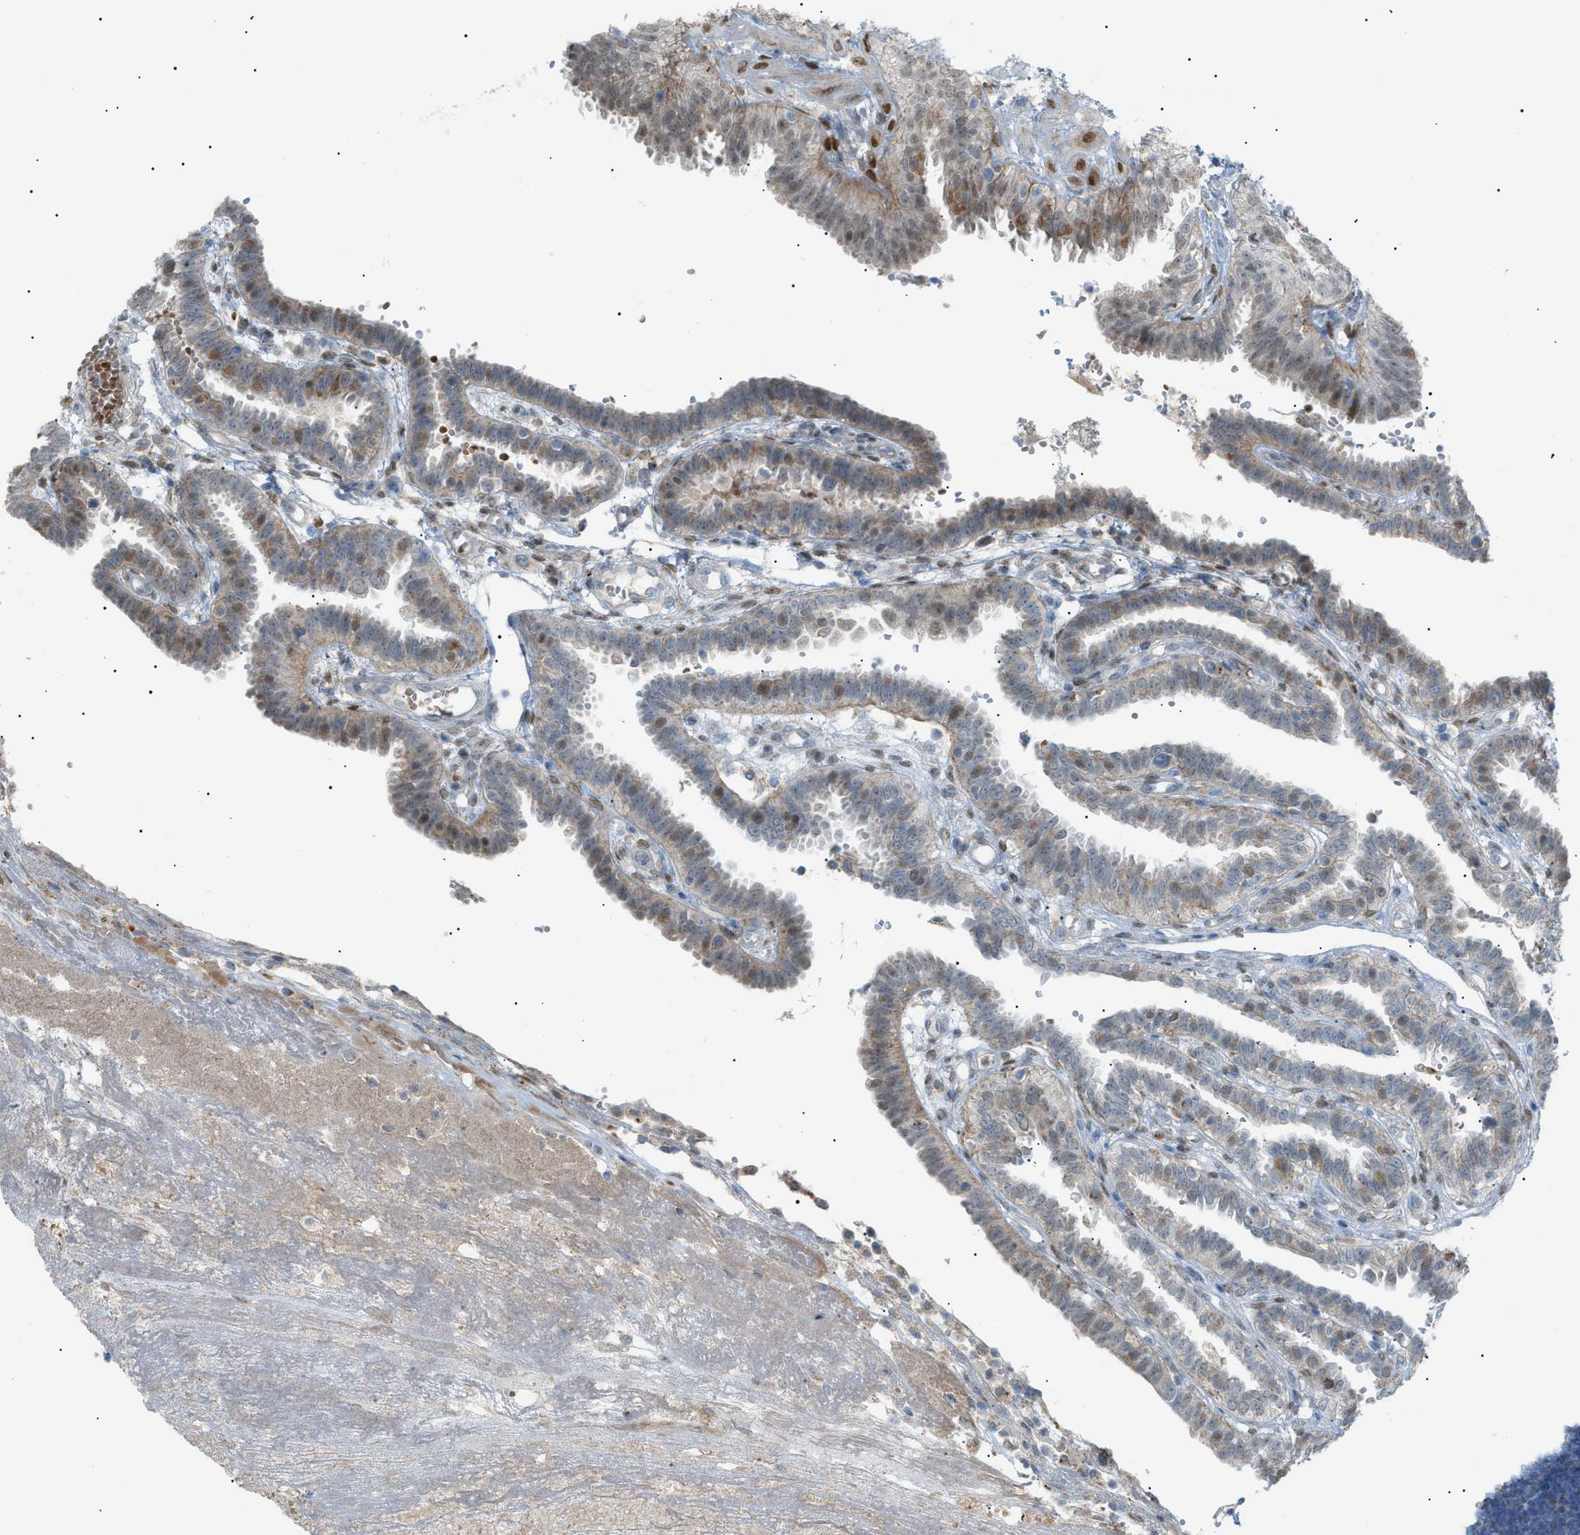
{"staining": {"intensity": "weak", "quantity": ">75%", "location": "cytoplasmic/membranous"}, "tissue": "fallopian tube", "cell_type": "Glandular cells", "image_type": "normal", "snomed": [{"axis": "morphology", "description": "Normal tissue, NOS"}, {"axis": "topography", "description": "Fallopian tube"}, {"axis": "topography", "description": "Placenta"}], "caption": "Protein analysis of normal fallopian tube displays weak cytoplasmic/membranous expression in about >75% of glandular cells. The protein of interest is shown in brown color, while the nuclei are stained blue.", "gene": "ZNF516", "patient": {"sex": "female", "age": 34}}